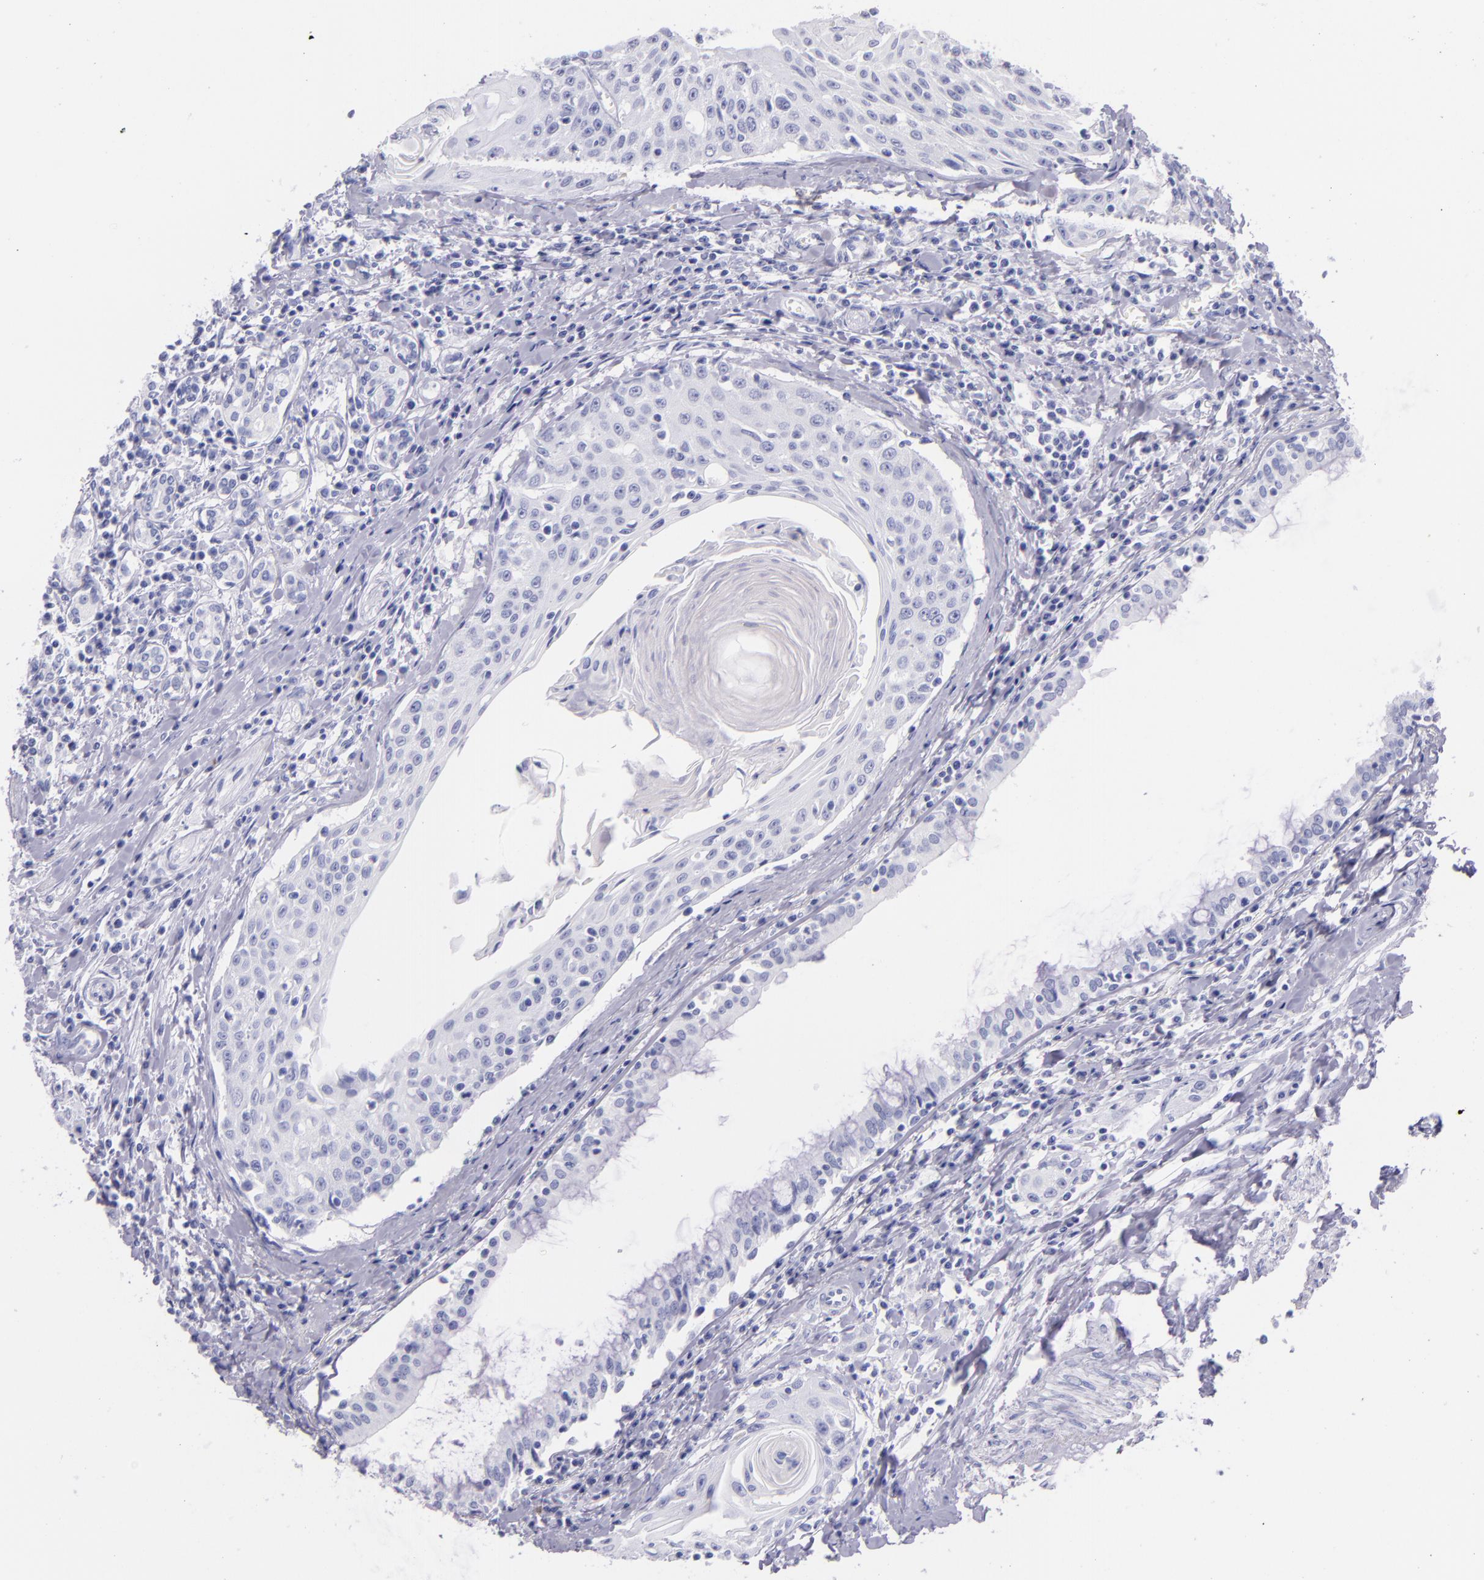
{"staining": {"intensity": "negative", "quantity": "none", "location": "none"}, "tissue": "head and neck cancer", "cell_type": "Tumor cells", "image_type": "cancer", "snomed": [{"axis": "morphology", "description": "Squamous cell carcinoma, NOS"}, {"axis": "morphology", "description": "Squamous cell carcinoma, metastatic, NOS"}, {"axis": "topography", "description": "Lymph node"}, {"axis": "topography", "description": "Salivary gland"}, {"axis": "topography", "description": "Head-Neck"}], "caption": "The photomicrograph demonstrates no significant positivity in tumor cells of head and neck squamous cell carcinoma. (Stains: DAB (3,3'-diaminobenzidine) immunohistochemistry (IHC) with hematoxylin counter stain, Microscopy: brightfield microscopy at high magnification).", "gene": "SFTPB", "patient": {"sex": "female", "age": 74}}